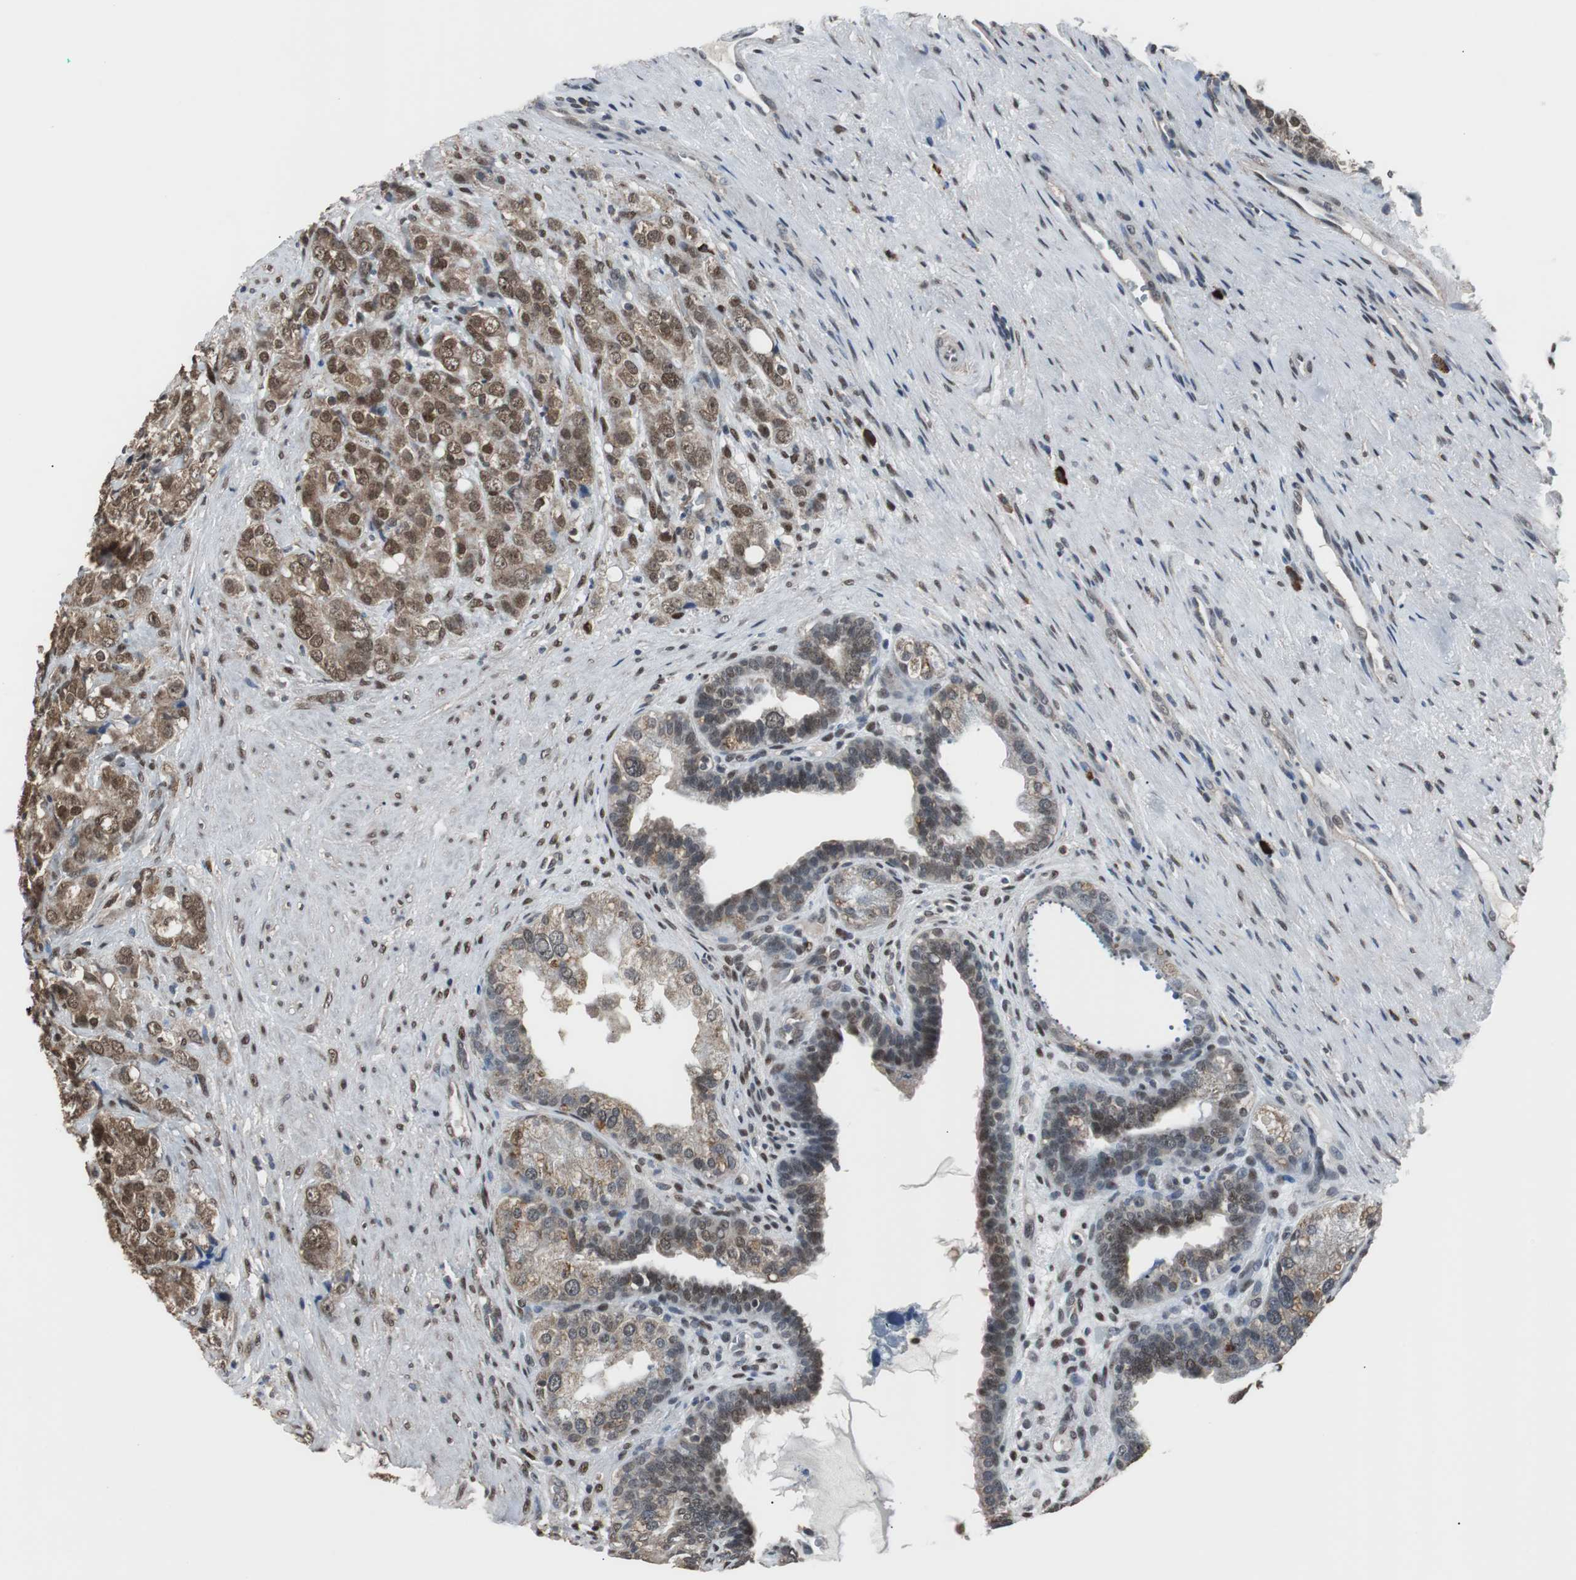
{"staining": {"intensity": "moderate", "quantity": ">75%", "location": "nuclear"}, "tissue": "prostate cancer", "cell_type": "Tumor cells", "image_type": "cancer", "snomed": [{"axis": "morphology", "description": "Adenocarcinoma, High grade"}, {"axis": "topography", "description": "Prostate"}], "caption": "Prostate cancer tissue displays moderate nuclear expression in approximately >75% of tumor cells (brown staining indicates protein expression, while blue staining denotes nuclei).", "gene": "ZHX2", "patient": {"sex": "male", "age": 68}}